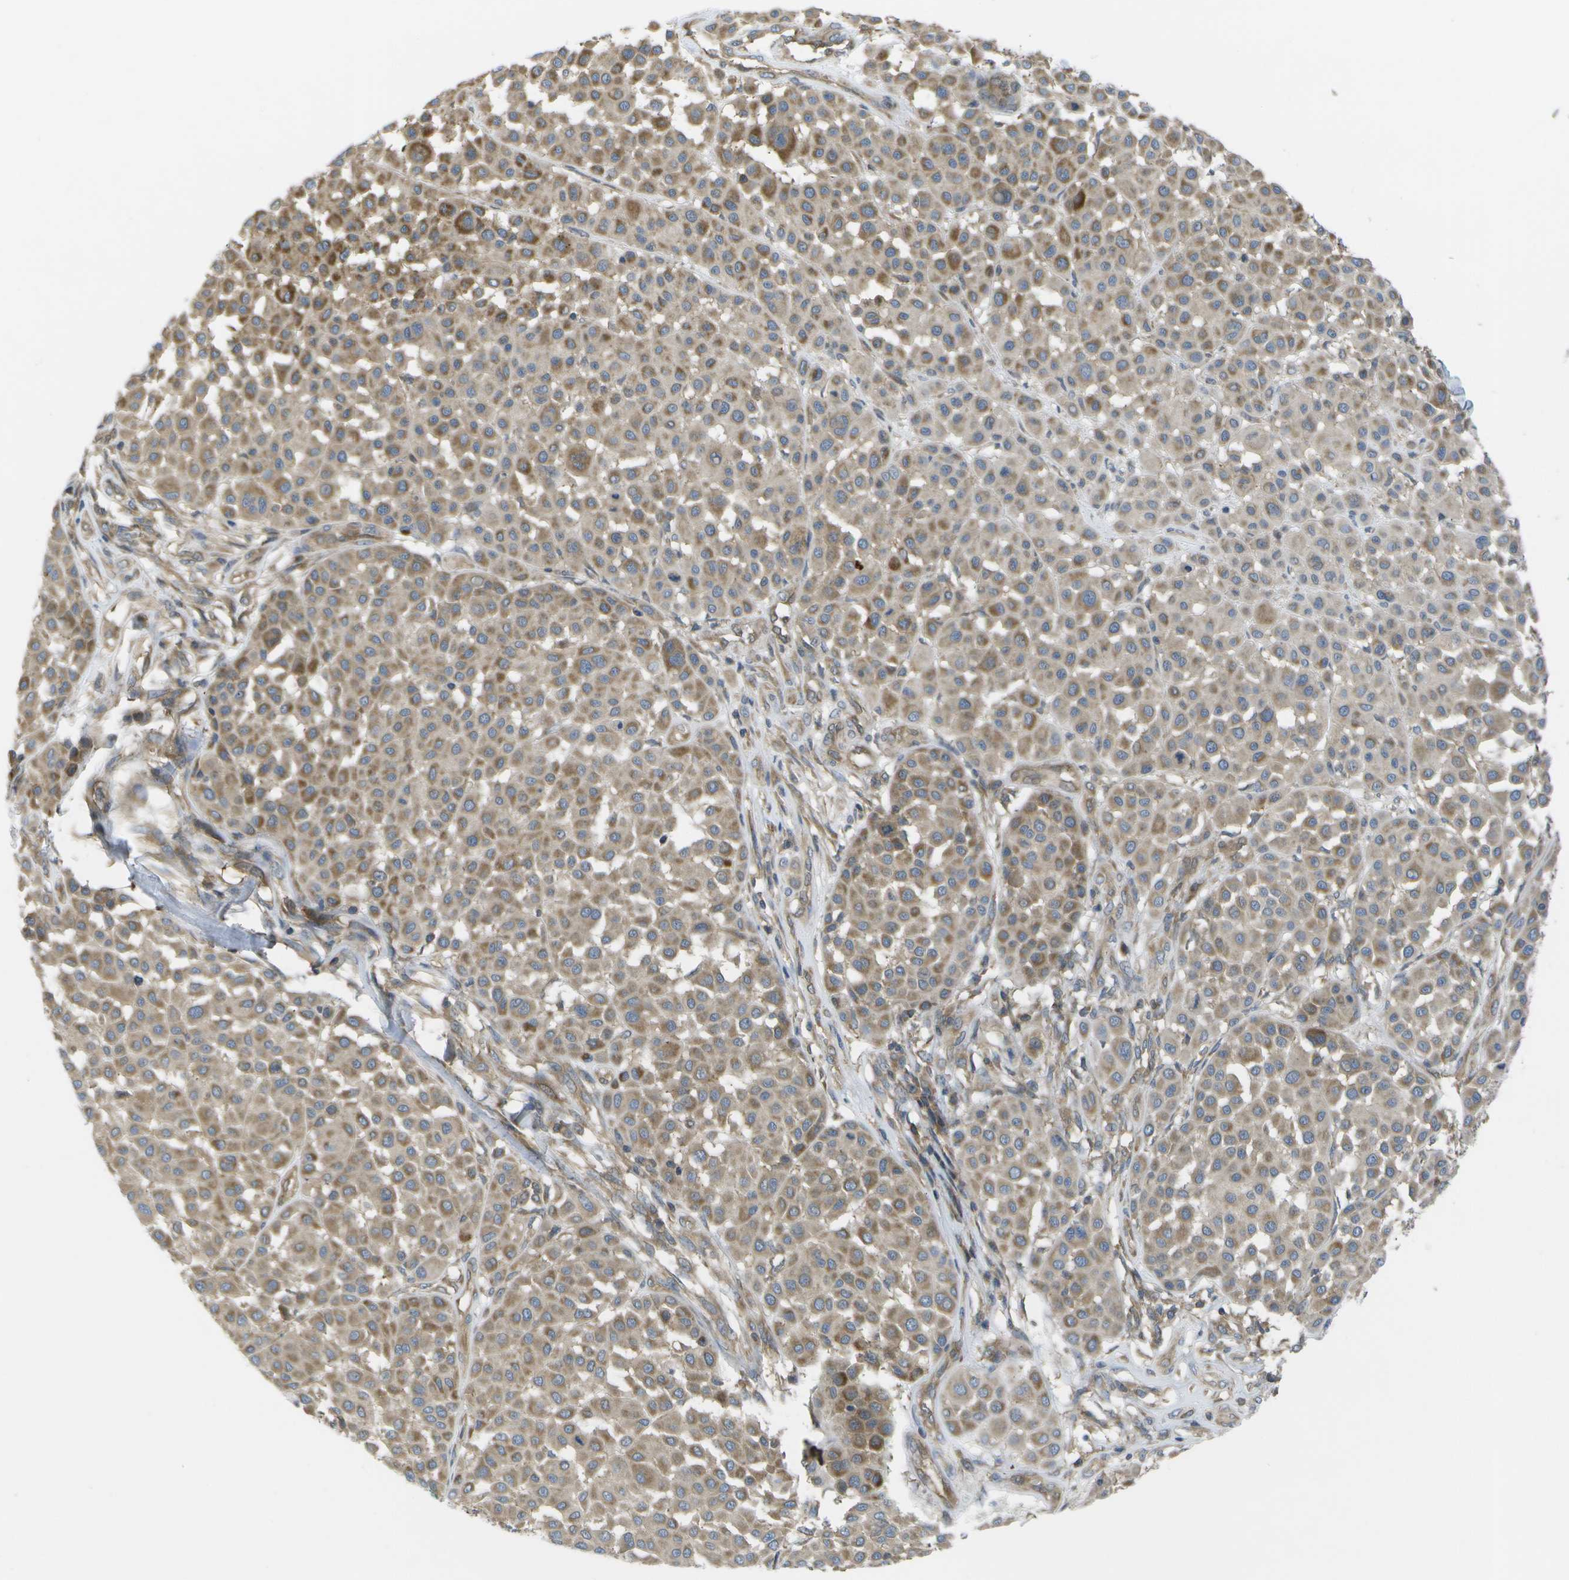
{"staining": {"intensity": "moderate", "quantity": ">75%", "location": "cytoplasmic/membranous"}, "tissue": "melanoma", "cell_type": "Tumor cells", "image_type": "cancer", "snomed": [{"axis": "morphology", "description": "Malignant melanoma, Metastatic site"}, {"axis": "topography", "description": "Soft tissue"}], "caption": "A histopathology image of melanoma stained for a protein exhibits moderate cytoplasmic/membranous brown staining in tumor cells.", "gene": "DPM3", "patient": {"sex": "male", "age": 41}}